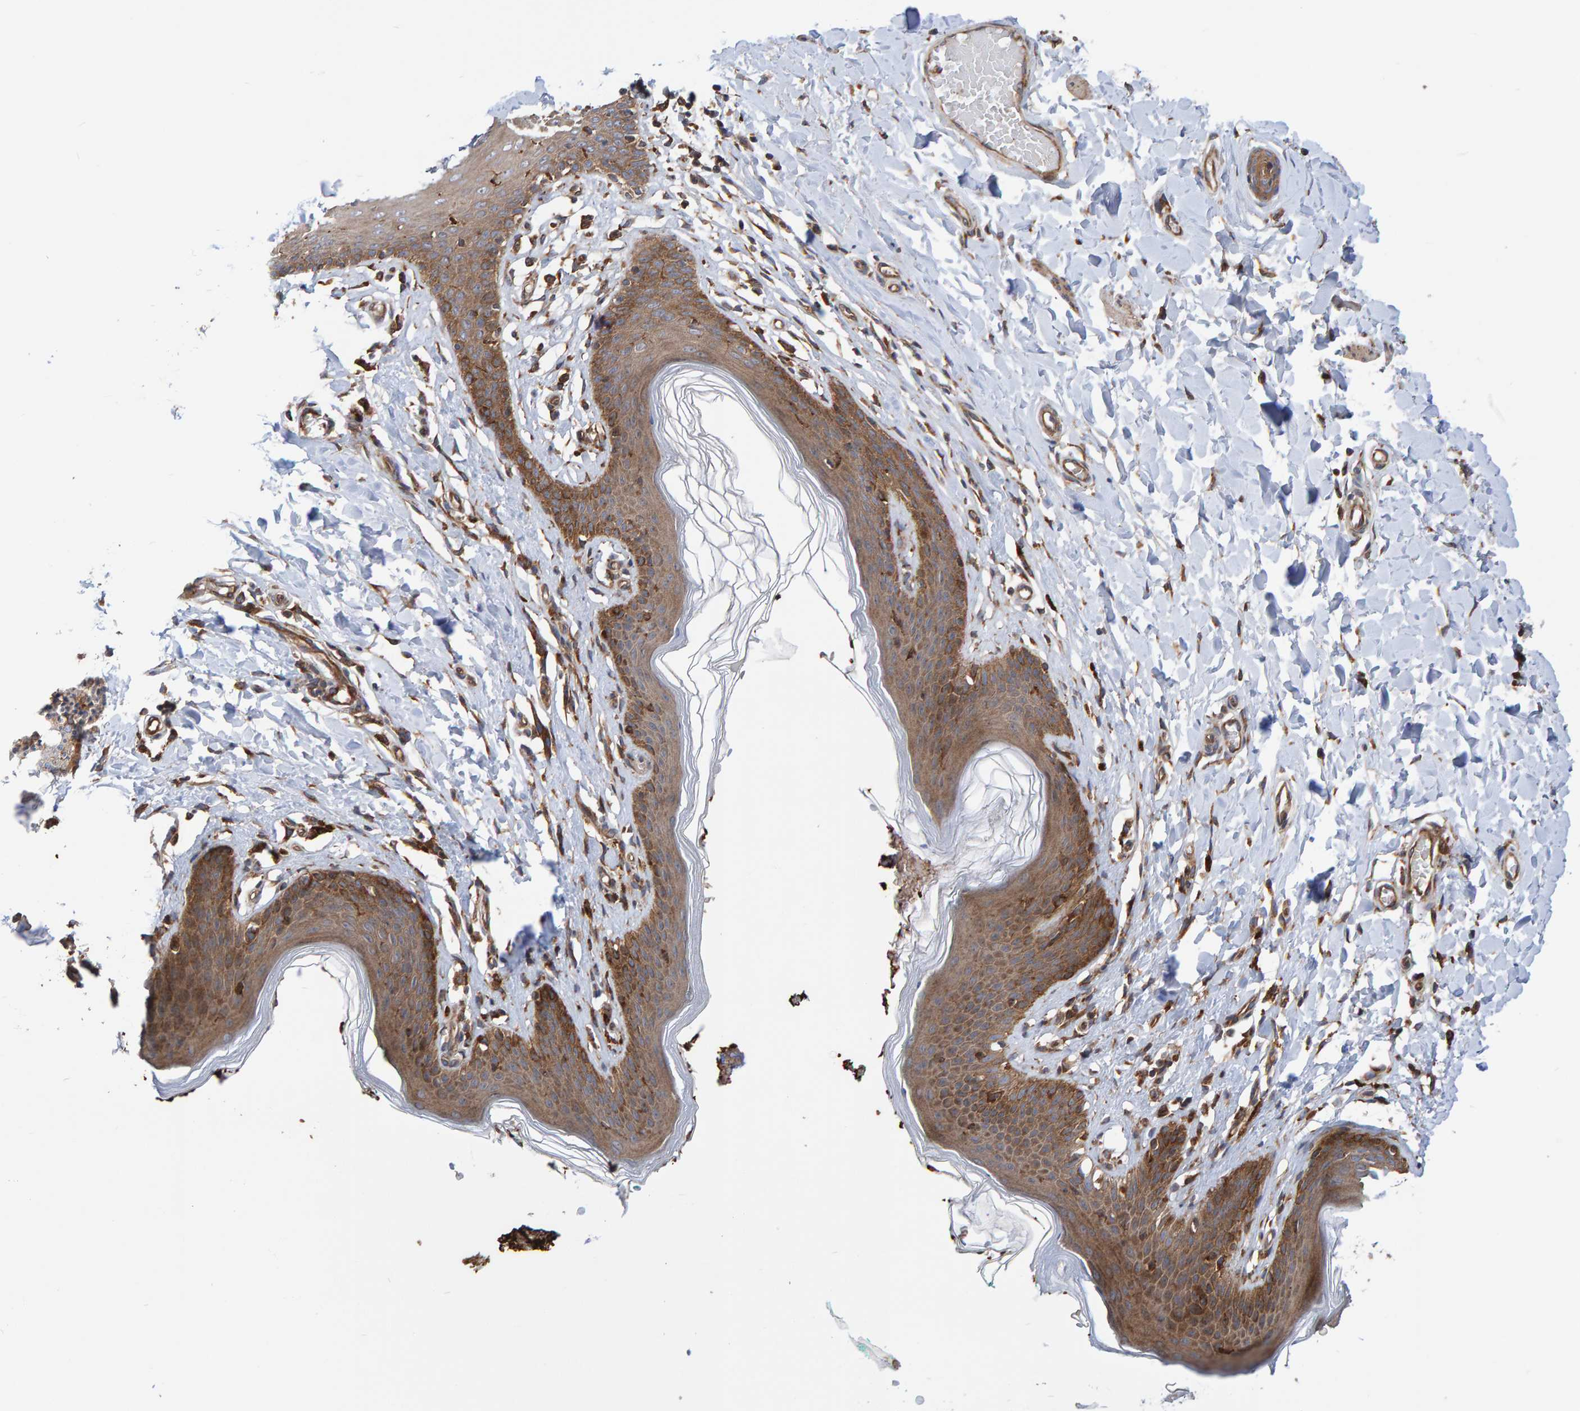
{"staining": {"intensity": "moderate", "quantity": ">75%", "location": "cytoplasmic/membranous"}, "tissue": "skin", "cell_type": "Epidermal cells", "image_type": "normal", "snomed": [{"axis": "morphology", "description": "Normal tissue, NOS"}, {"axis": "topography", "description": "Vulva"}], "caption": "Moderate cytoplasmic/membranous staining for a protein is seen in approximately >75% of epidermal cells of benign skin using immunohistochemistry (IHC).", "gene": "KIAA0753", "patient": {"sex": "female", "age": 66}}